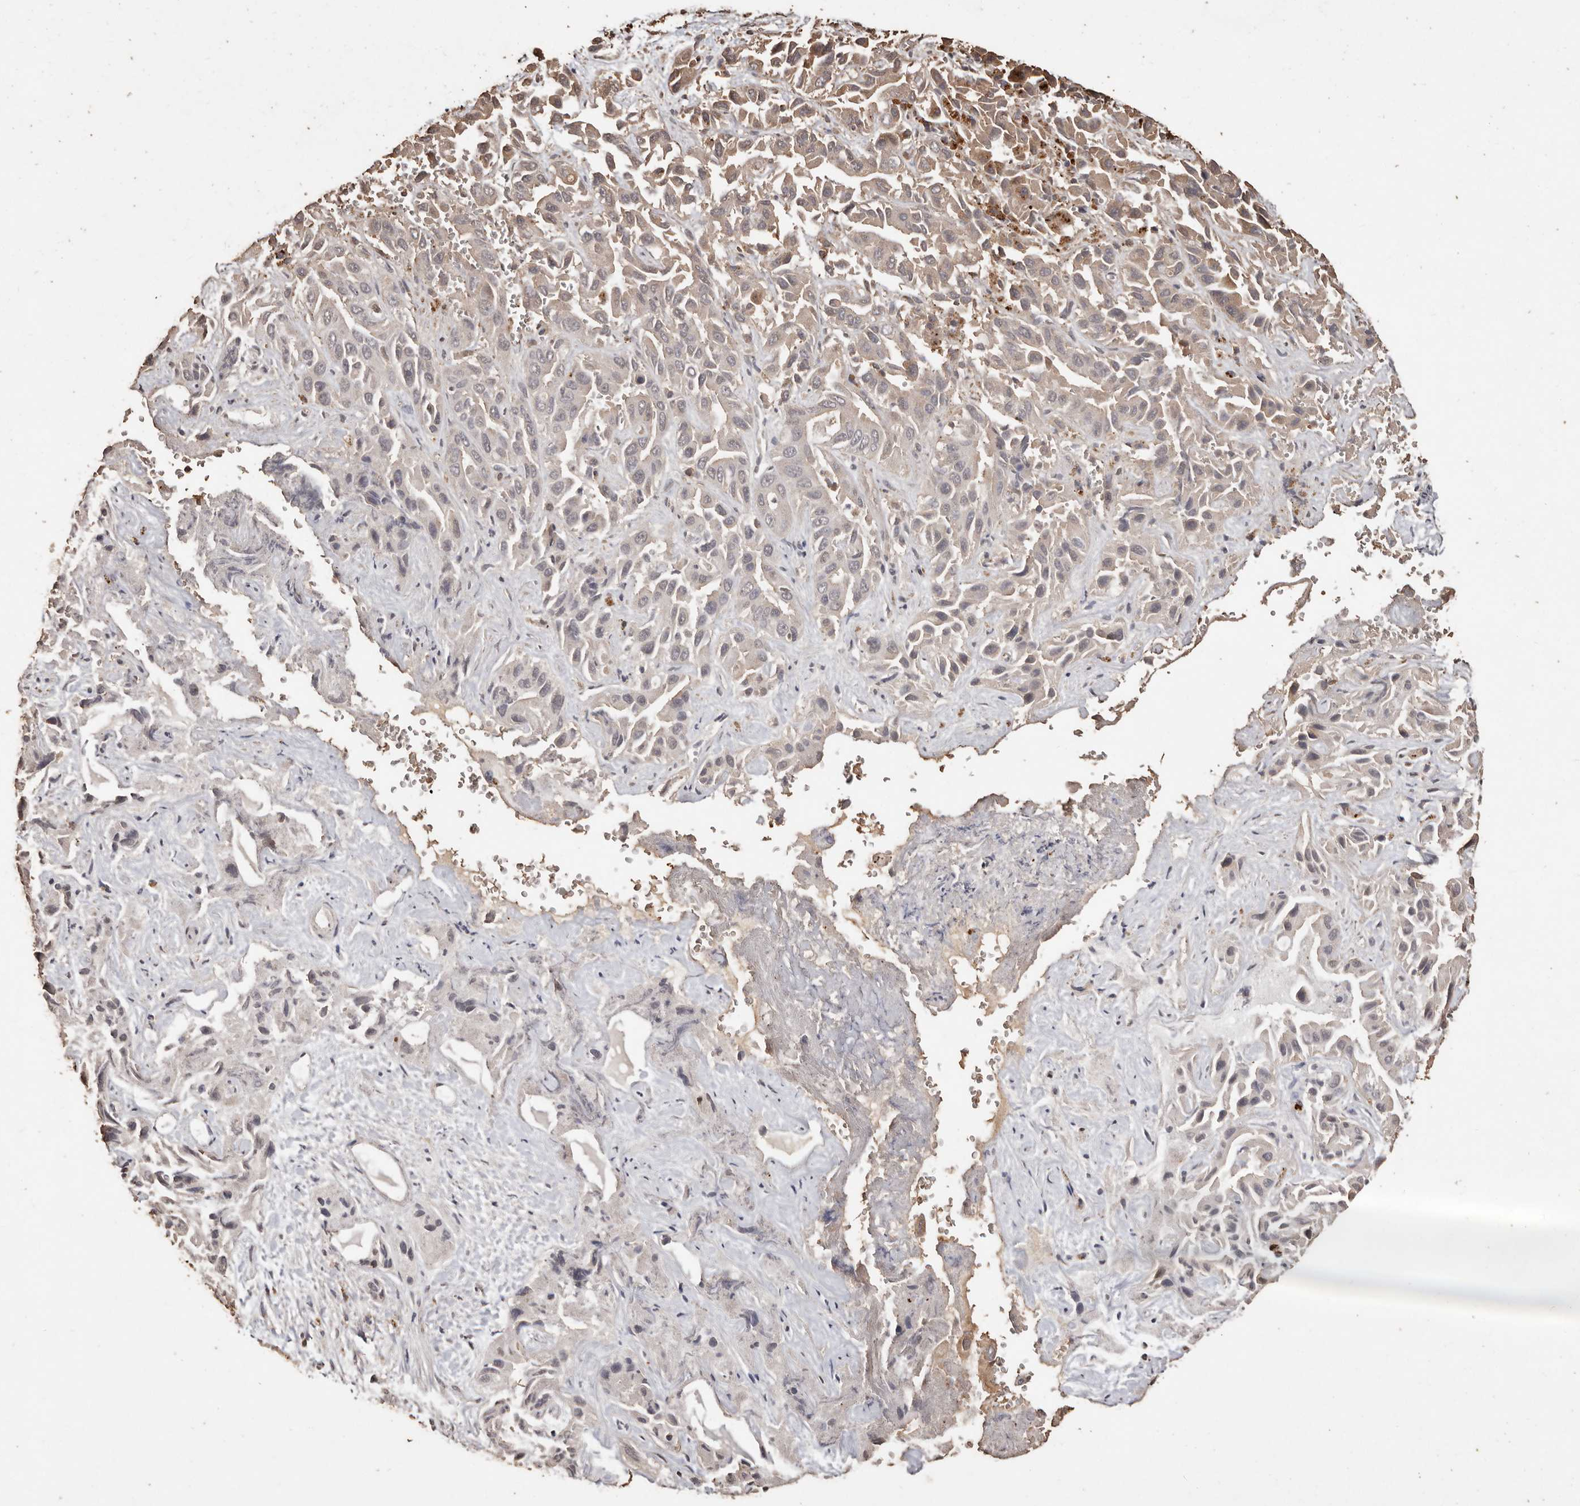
{"staining": {"intensity": "weak", "quantity": ">75%", "location": "cytoplasmic/membranous"}, "tissue": "liver cancer", "cell_type": "Tumor cells", "image_type": "cancer", "snomed": [{"axis": "morphology", "description": "Cholangiocarcinoma"}, {"axis": "topography", "description": "Liver"}], "caption": "IHC micrograph of human liver cholangiocarcinoma stained for a protein (brown), which reveals low levels of weak cytoplasmic/membranous staining in about >75% of tumor cells.", "gene": "PKDCC", "patient": {"sex": "female", "age": 52}}